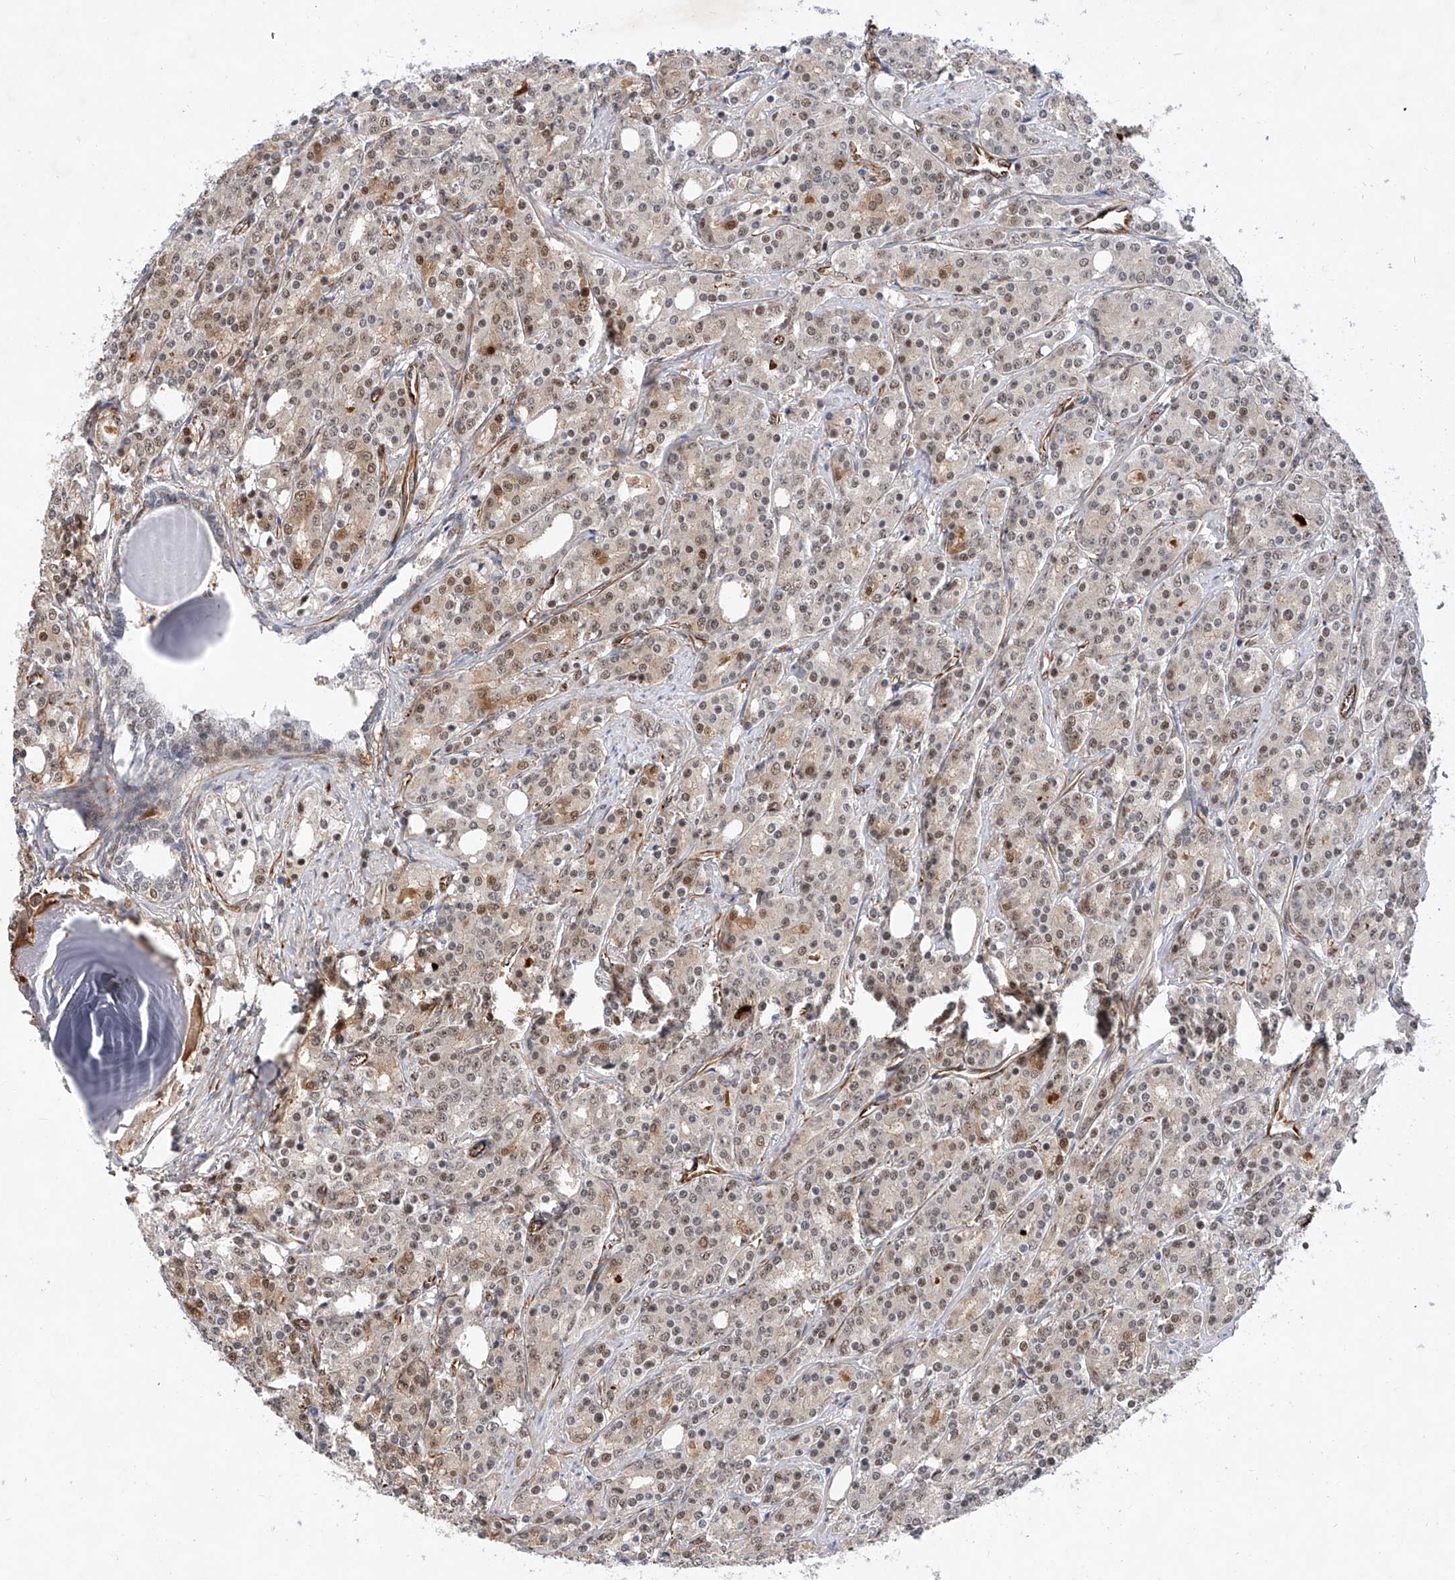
{"staining": {"intensity": "moderate", "quantity": "<25%", "location": "nuclear"}, "tissue": "prostate cancer", "cell_type": "Tumor cells", "image_type": "cancer", "snomed": [{"axis": "morphology", "description": "Adenocarcinoma, High grade"}, {"axis": "topography", "description": "Prostate"}], "caption": "Immunohistochemistry micrograph of neoplastic tissue: prostate cancer stained using immunohistochemistry displays low levels of moderate protein expression localized specifically in the nuclear of tumor cells, appearing as a nuclear brown color.", "gene": "AMD1", "patient": {"sex": "male", "age": 62}}